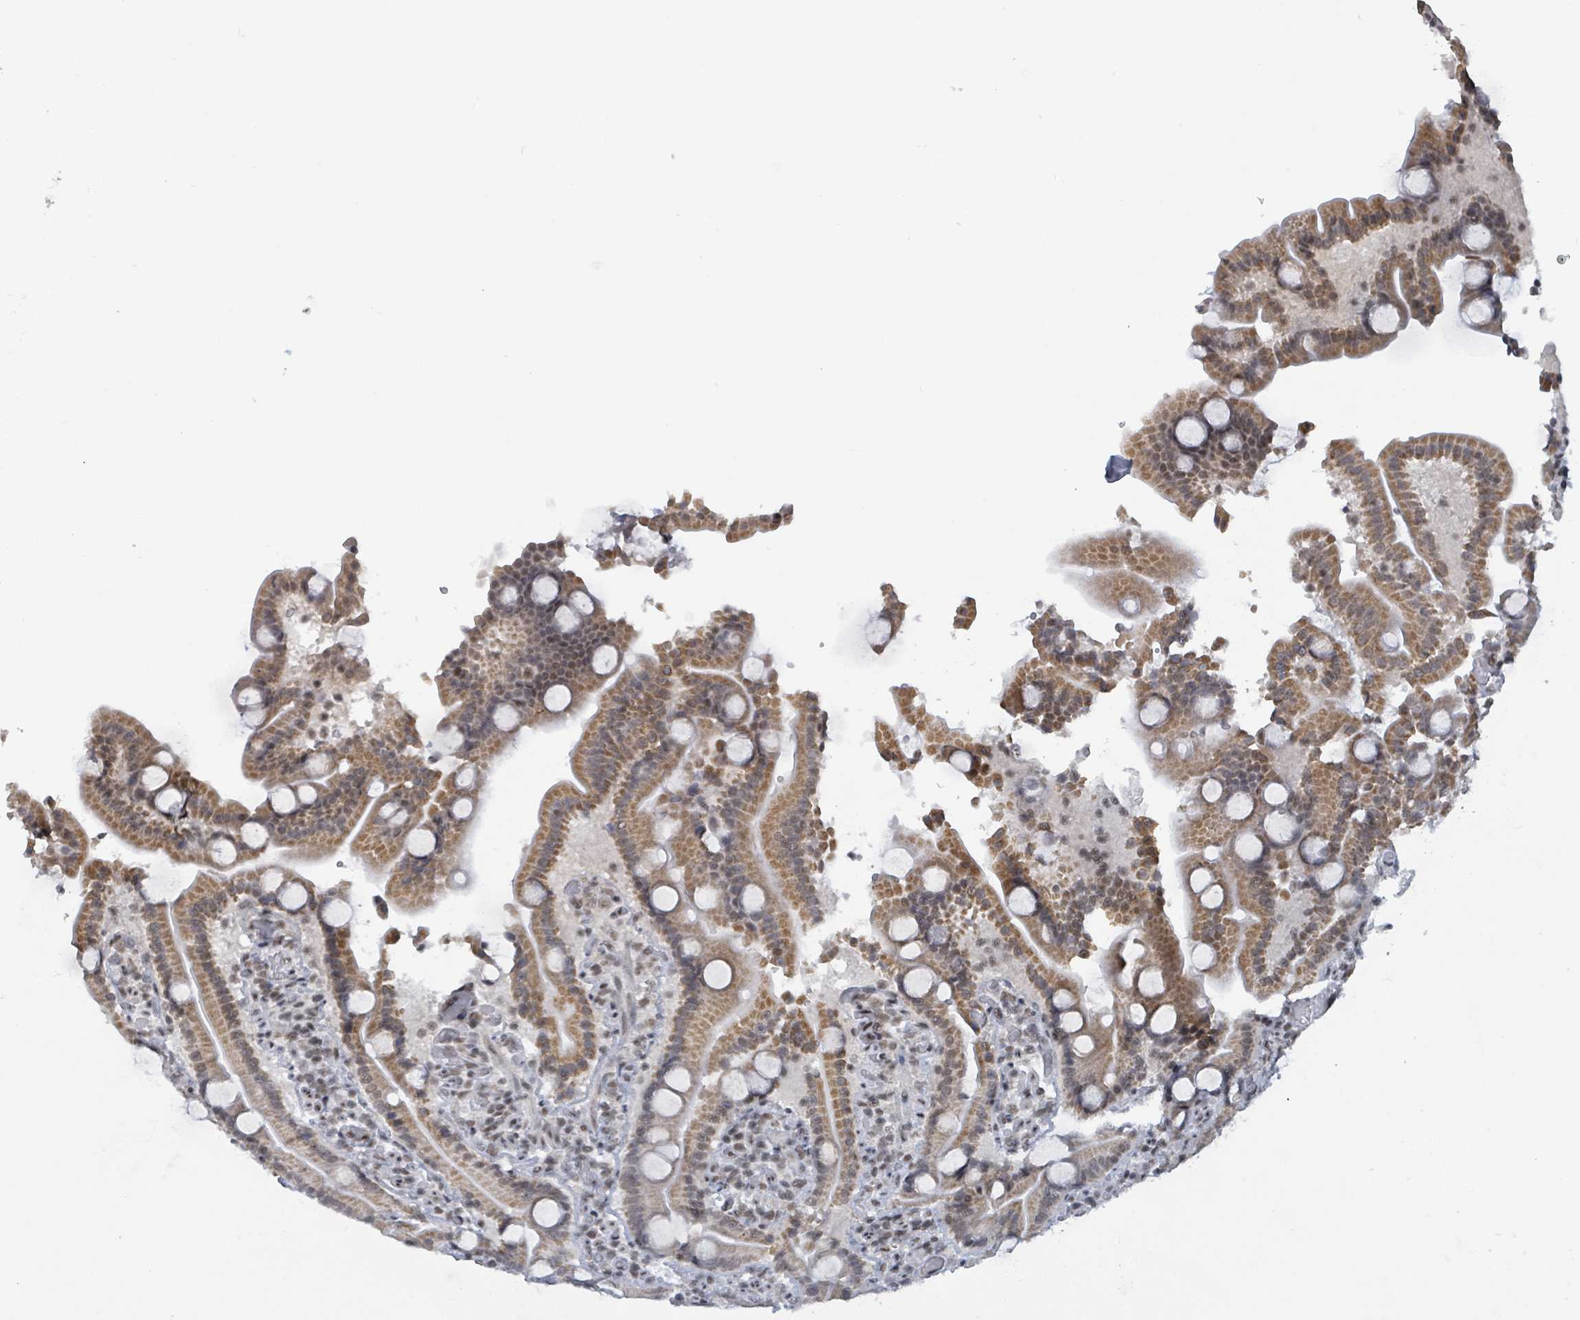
{"staining": {"intensity": "moderate", "quantity": ">75%", "location": "cytoplasmic/membranous,nuclear"}, "tissue": "duodenum", "cell_type": "Glandular cells", "image_type": "normal", "snomed": [{"axis": "morphology", "description": "Normal tissue, NOS"}, {"axis": "topography", "description": "Duodenum"}], "caption": "Brown immunohistochemical staining in unremarkable duodenum demonstrates moderate cytoplasmic/membranous,nuclear expression in approximately >75% of glandular cells. Nuclei are stained in blue.", "gene": "BANP", "patient": {"sex": "male", "age": 55}}